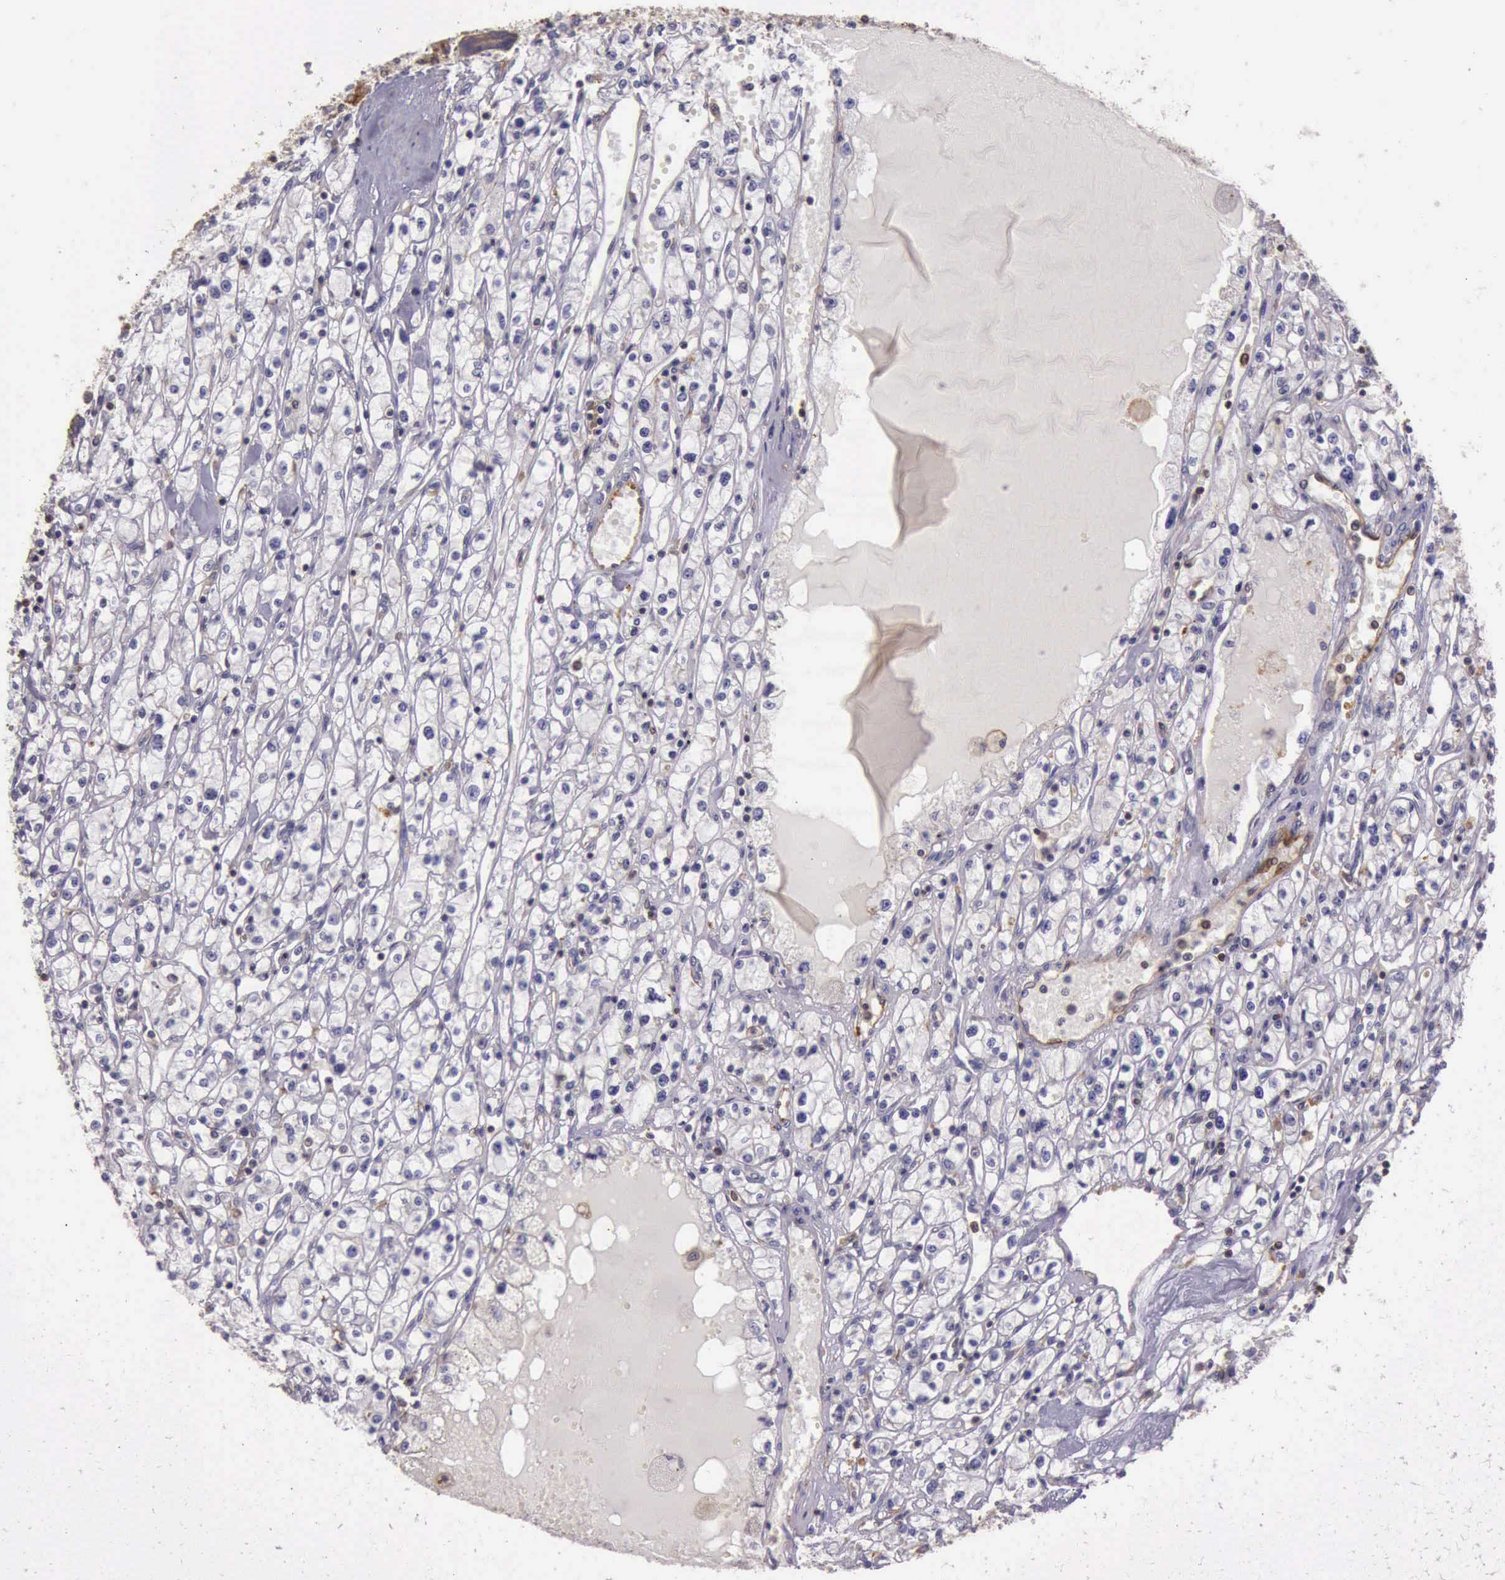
{"staining": {"intensity": "negative", "quantity": "none", "location": "none"}, "tissue": "renal cancer", "cell_type": "Tumor cells", "image_type": "cancer", "snomed": [{"axis": "morphology", "description": "Adenocarcinoma, NOS"}, {"axis": "topography", "description": "Kidney"}], "caption": "High power microscopy image of an IHC image of renal cancer, revealing no significant positivity in tumor cells.", "gene": "ARHGAP4", "patient": {"sex": "male", "age": 56}}